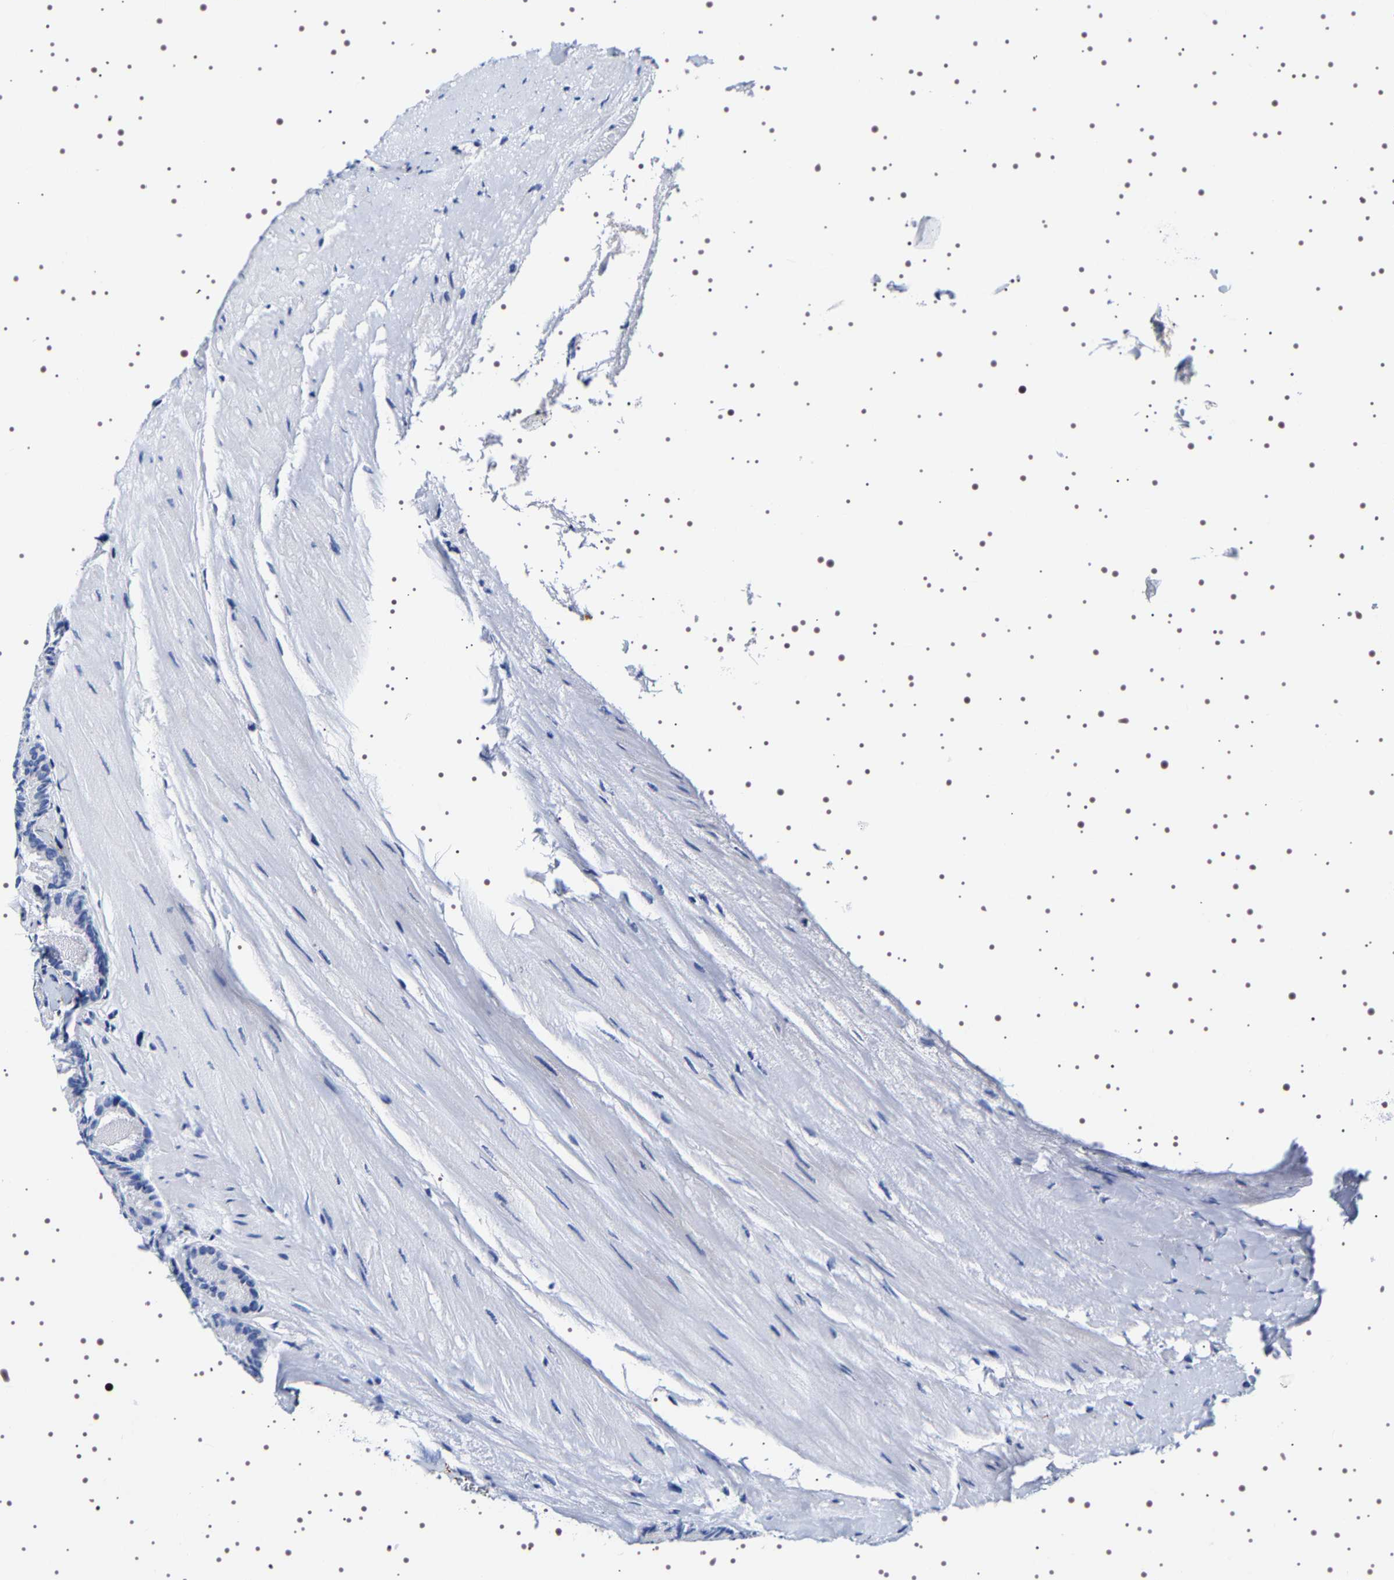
{"staining": {"intensity": "negative", "quantity": "none", "location": "none"}, "tissue": "prostate cancer", "cell_type": "Tumor cells", "image_type": "cancer", "snomed": [{"axis": "morphology", "description": "Adenocarcinoma, Low grade"}, {"axis": "topography", "description": "Prostate"}], "caption": "Immunohistochemistry (IHC) histopathology image of neoplastic tissue: human prostate cancer (low-grade adenocarcinoma) stained with DAB demonstrates no significant protein positivity in tumor cells.", "gene": "SQLE", "patient": {"sex": "male", "age": 51}}